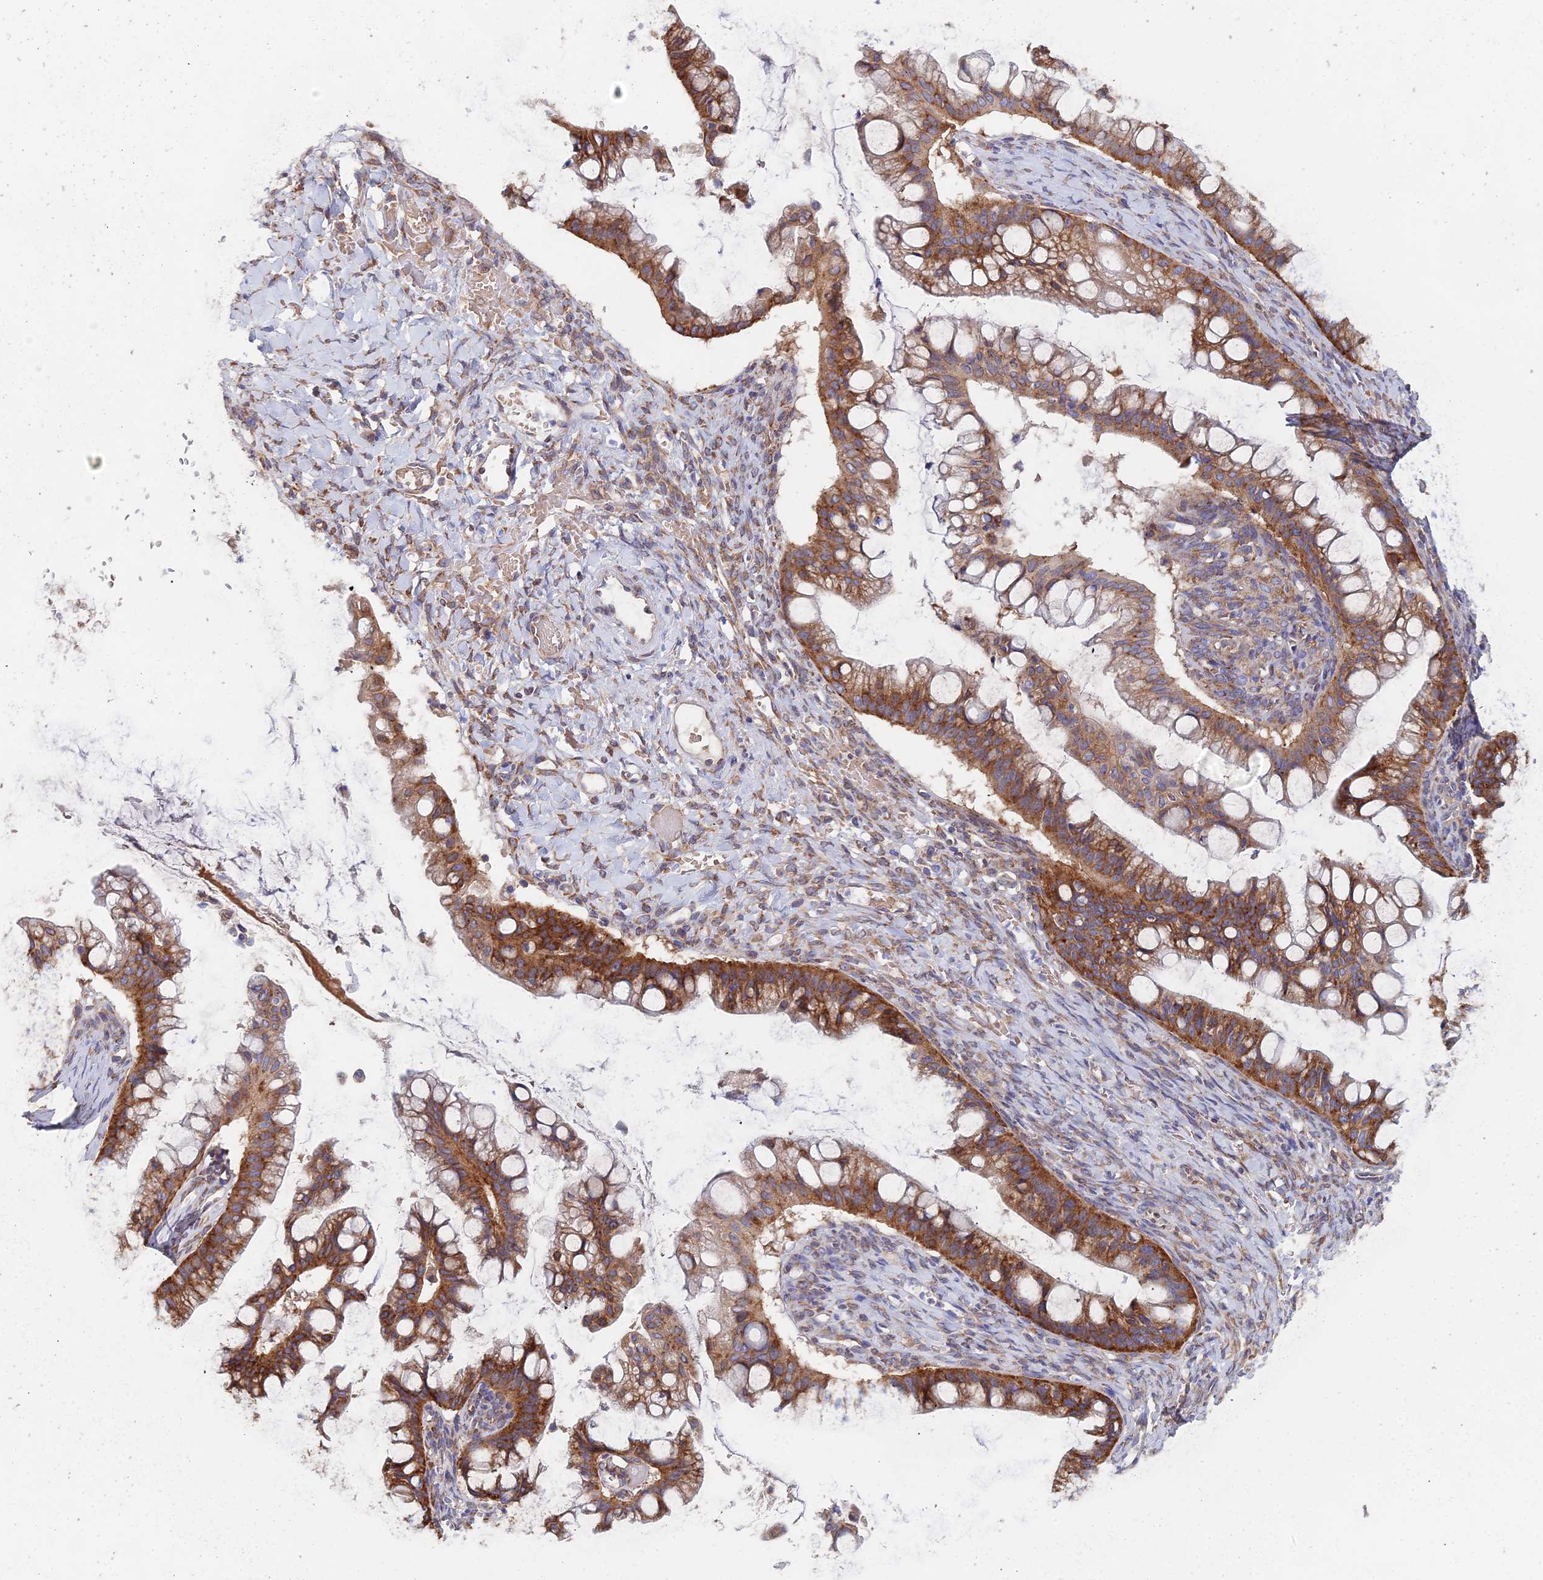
{"staining": {"intensity": "moderate", "quantity": ">75%", "location": "cytoplasmic/membranous"}, "tissue": "ovarian cancer", "cell_type": "Tumor cells", "image_type": "cancer", "snomed": [{"axis": "morphology", "description": "Cystadenocarcinoma, mucinous, NOS"}, {"axis": "topography", "description": "Ovary"}], "caption": "This photomicrograph demonstrates ovarian cancer (mucinous cystadenocarcinoma) stained with IHC to label a protein in brown. The cytoplasmic/membranous of tumor cells show moderate positivity for the protein. Nuclei are counter-stained blue.", "gene": "ELOF1", "patient": {"sex": "female", "age": 73}}